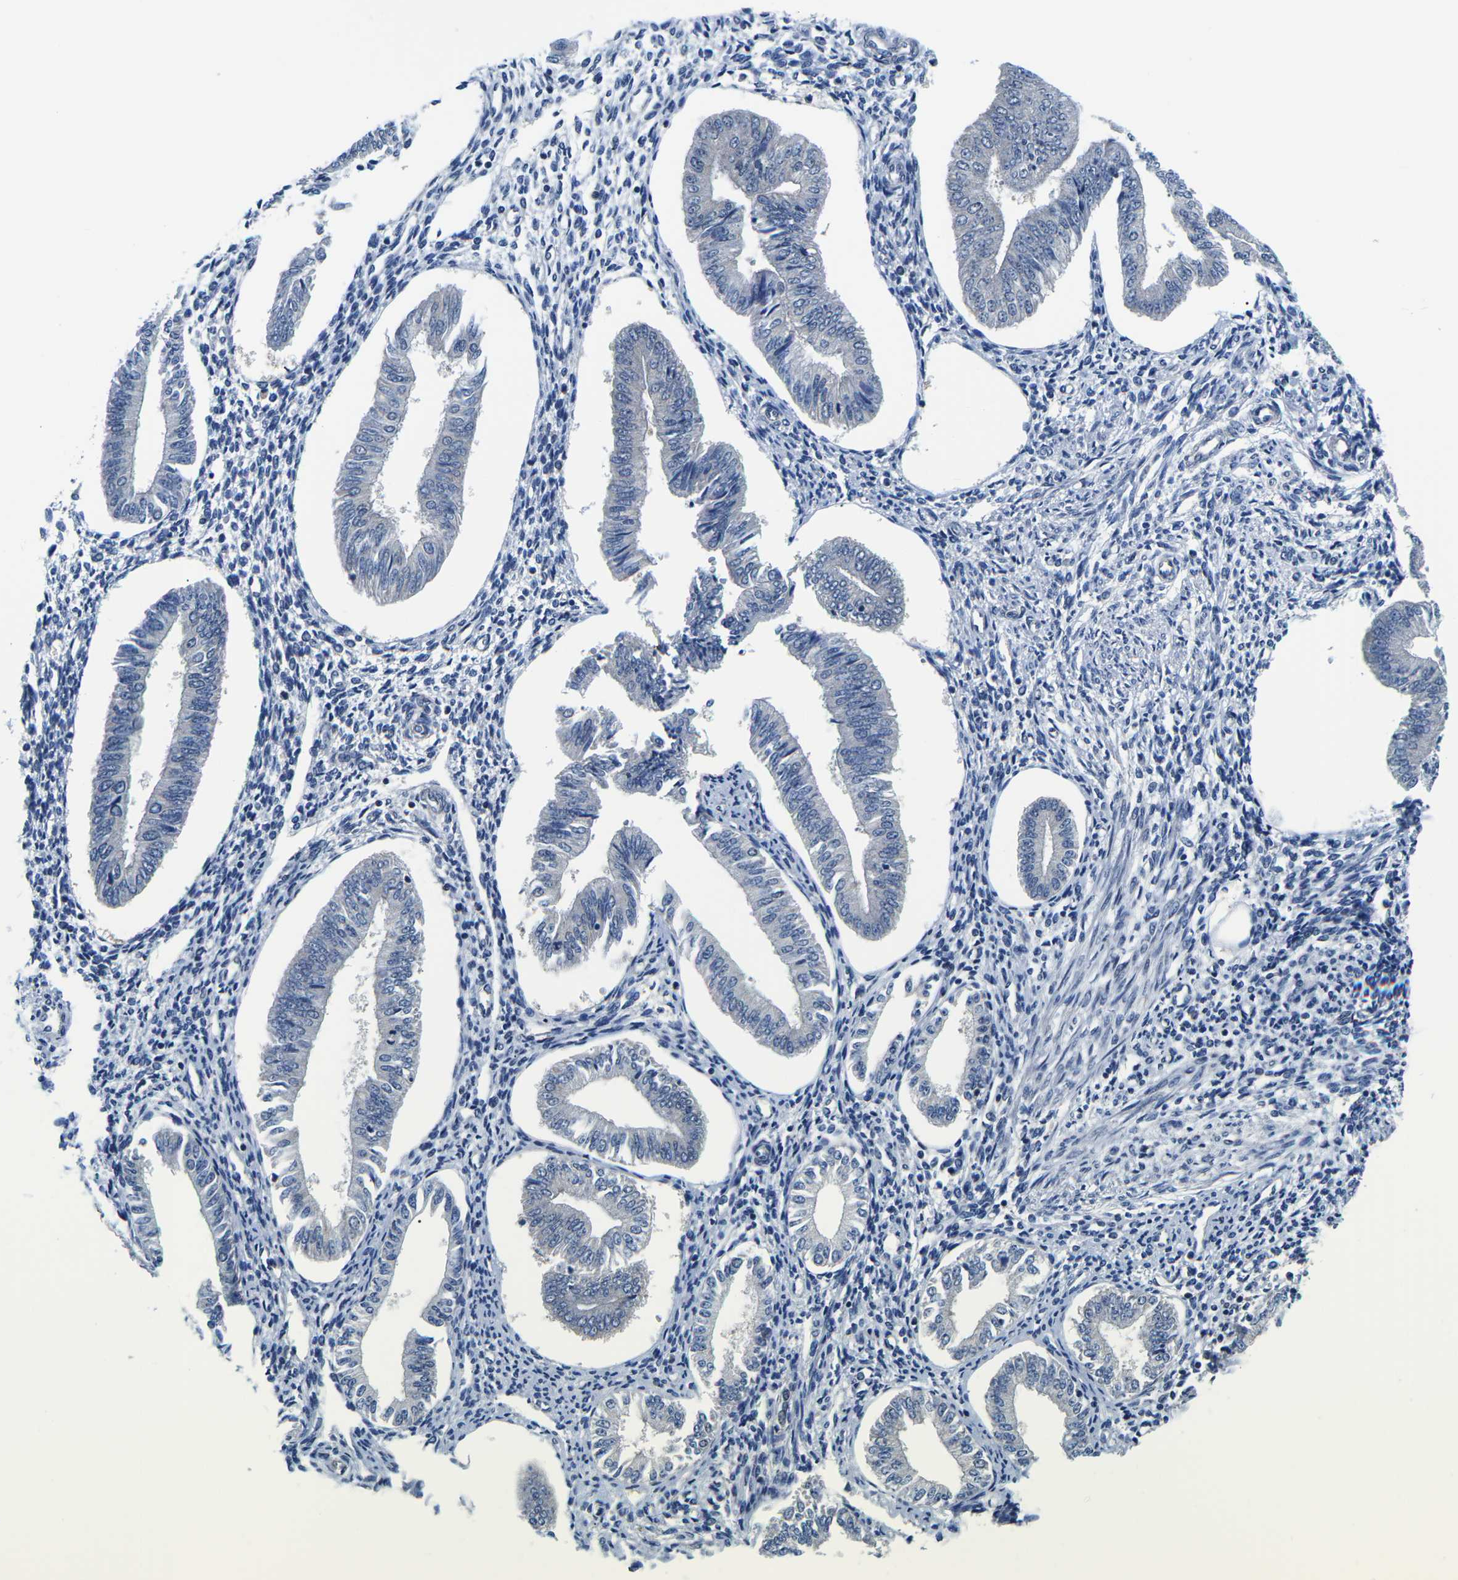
{"staining": {"intensity": "negative", "quantity": "none", "location": "none"}, "tissue": "endometrium", "cell_type": "Cells in endometrial stroma", "image_type": "normal", "snomed": [{"axis": "morphology", "description": "Normal tissue, NOS"}, {"axis": "topography", "description": "Endometrium"}], "caption": "This is an immunohistochemistry histopathology image of unremarkable endometrium. There is no expression in cells in endometrial stroma.", "gene": "GSK3B", "patient": {"sex": "female", "age": 50}}